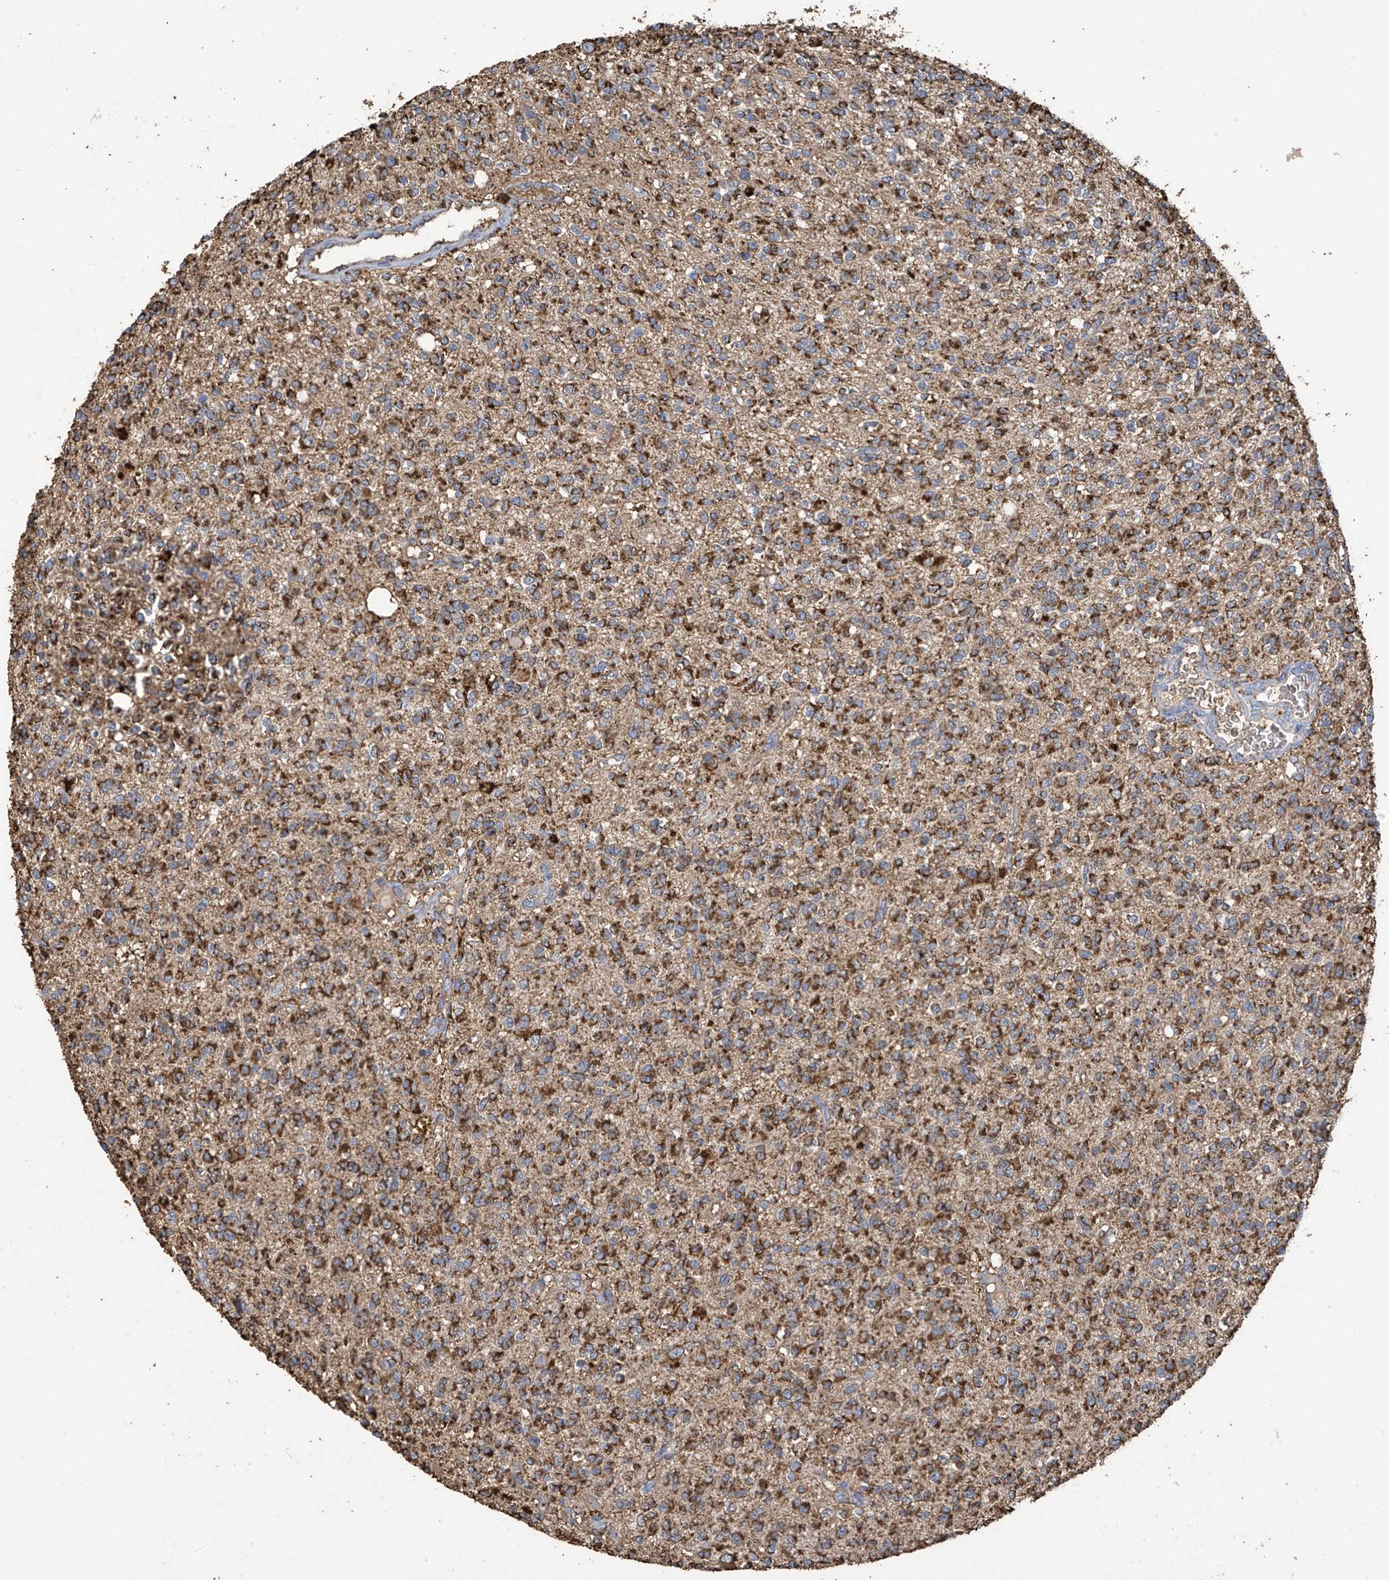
{"staining": {"intensity": "strong", "quantity": ">75%", "location": "cytoplasmic/membranous"}, "tissue": "glioma", "cell_type": "Tumor cells", "image_type": "cancer", "snomed": [{"axis": "morphology", "description": "Glioma, malignant, High grade"}, {"axis": "topography", "description": "Brain"}], "caption": "Protein staining of malignant high-grade glioma tissue exhibits strong cytoplasmic/membranous staining in approximately >75% of tumor cells.", "gene": "OGT", "patient": {"sex": "male", "age": 34}}